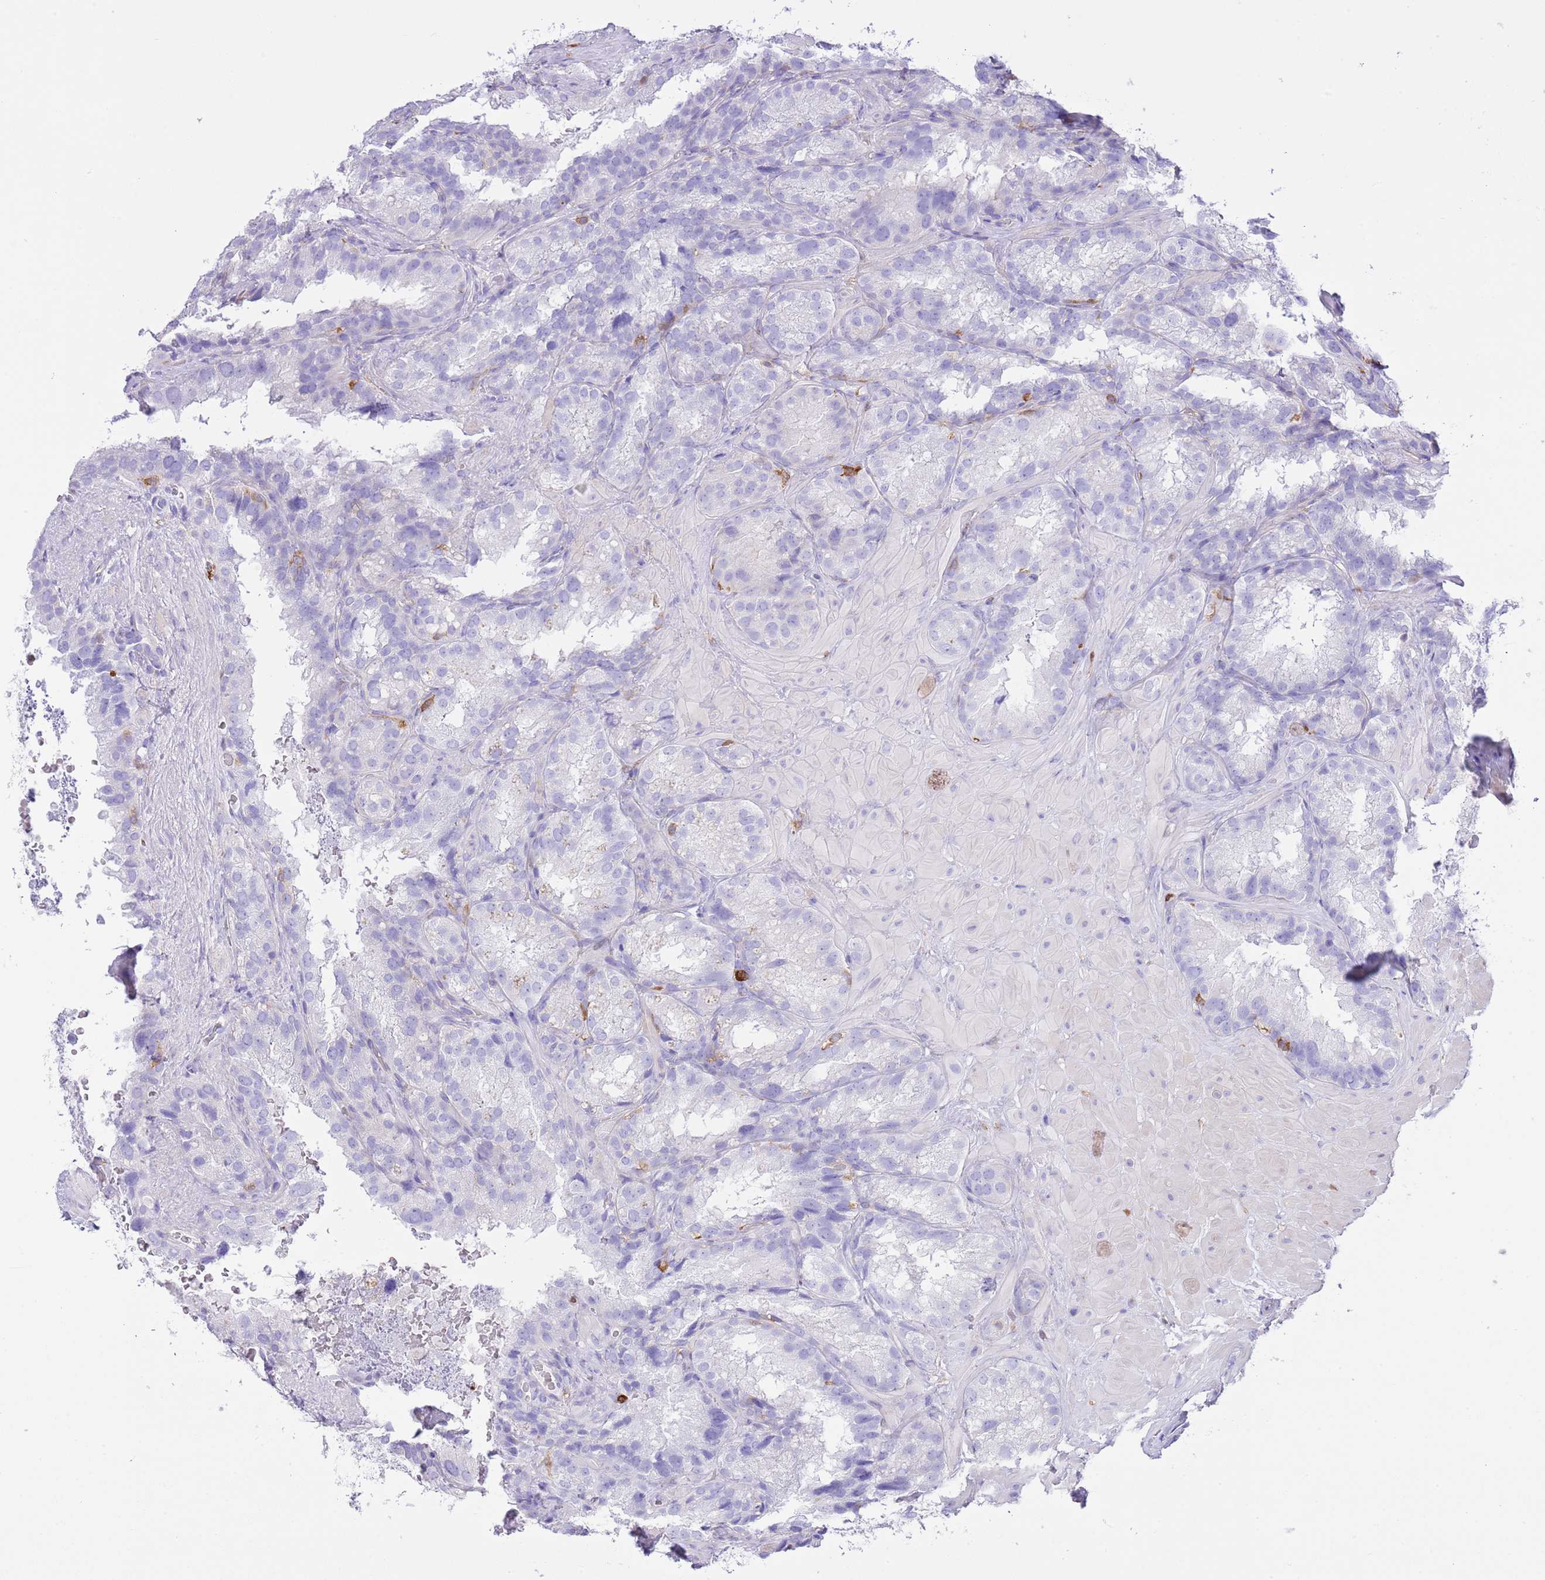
{"staining": {"intensity": "negative", "quantity": "none", "location": "none"}, "tissue": "seminal vesicle", "cell_type": "Glandular cells", "image_type": "normal", "snomed": [{"axis": "morphology", "description": "Normal tissue, NOS"}, {"axis": "topography", "description": "Seminal veicle"}], "caption": "Immunohistochemical staining of normal human seminal vesicle shows no significant staining in glandular cells. (Stains: DAB (3,3'-diaminobenzidine) IHC with hematoxylin counter stain, Microscopy: brightfield microscopy at high magnification).", "gene": "EFHD2", "patient": {"sex": "male", "age": 58}}